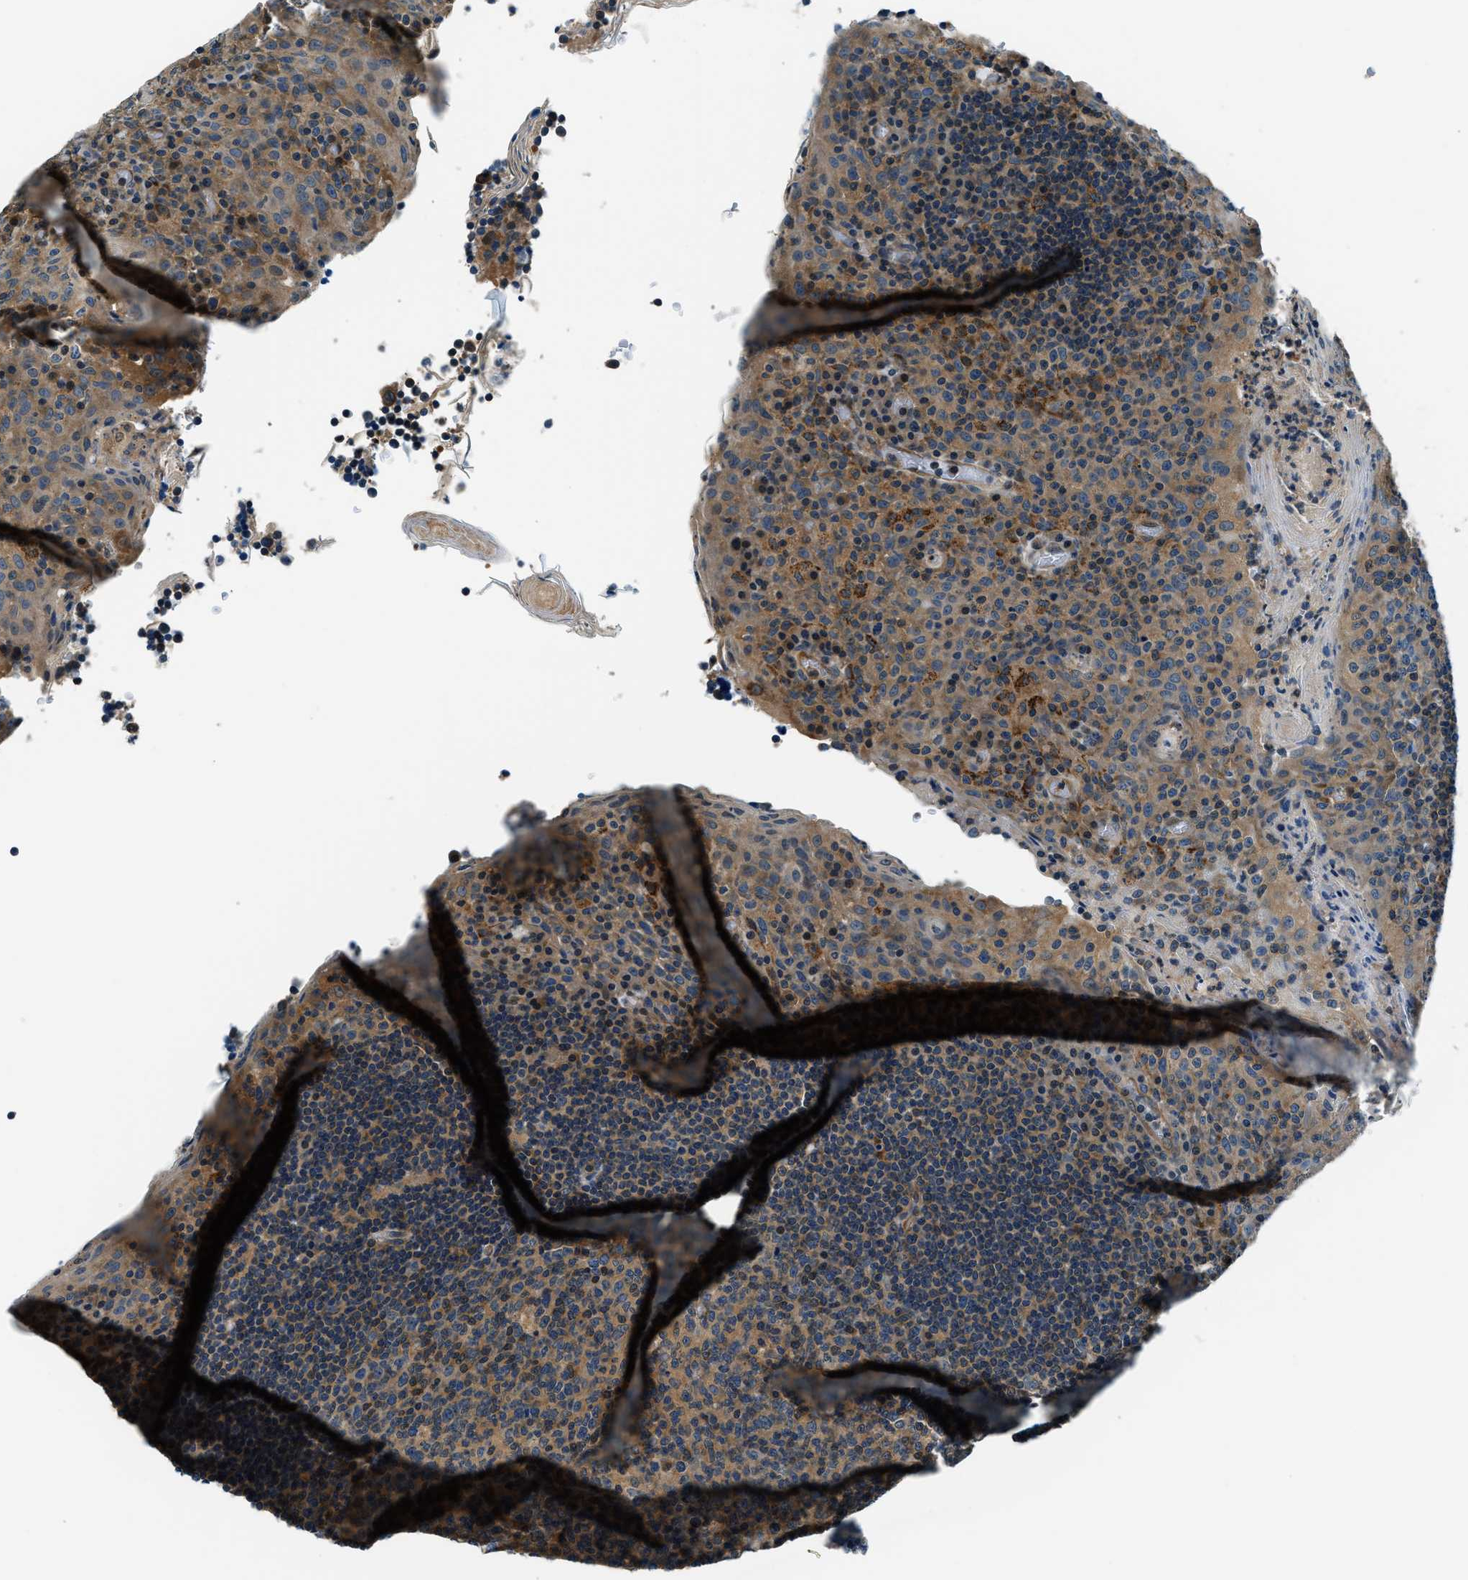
{"staining": {"intensity": "weak", "quantity": ">75%", "location": "cytoplasmic/membranous,nuclear"}, "tissue": "tonsil", "cell_type": "Germinal center cells", "image_type": "normal", "snomed": [{"axis": "morphology", "description": "Normal tissue, NOS"}, {"axis": "topography", "description": "Tonsil"}], "caption": "IHC micrograph of normal tonsil: human tonsil stained using immunohistochemistry displays low levels of weak protein expression localized specifically in the cytoplasmic/membranous,nuclear of germinal center cells, appearing as a cytoplasmic/membranous,nuclear brown color.", "gene": "SLC19A2", "patient": {"sex": "male", "age": 17}}